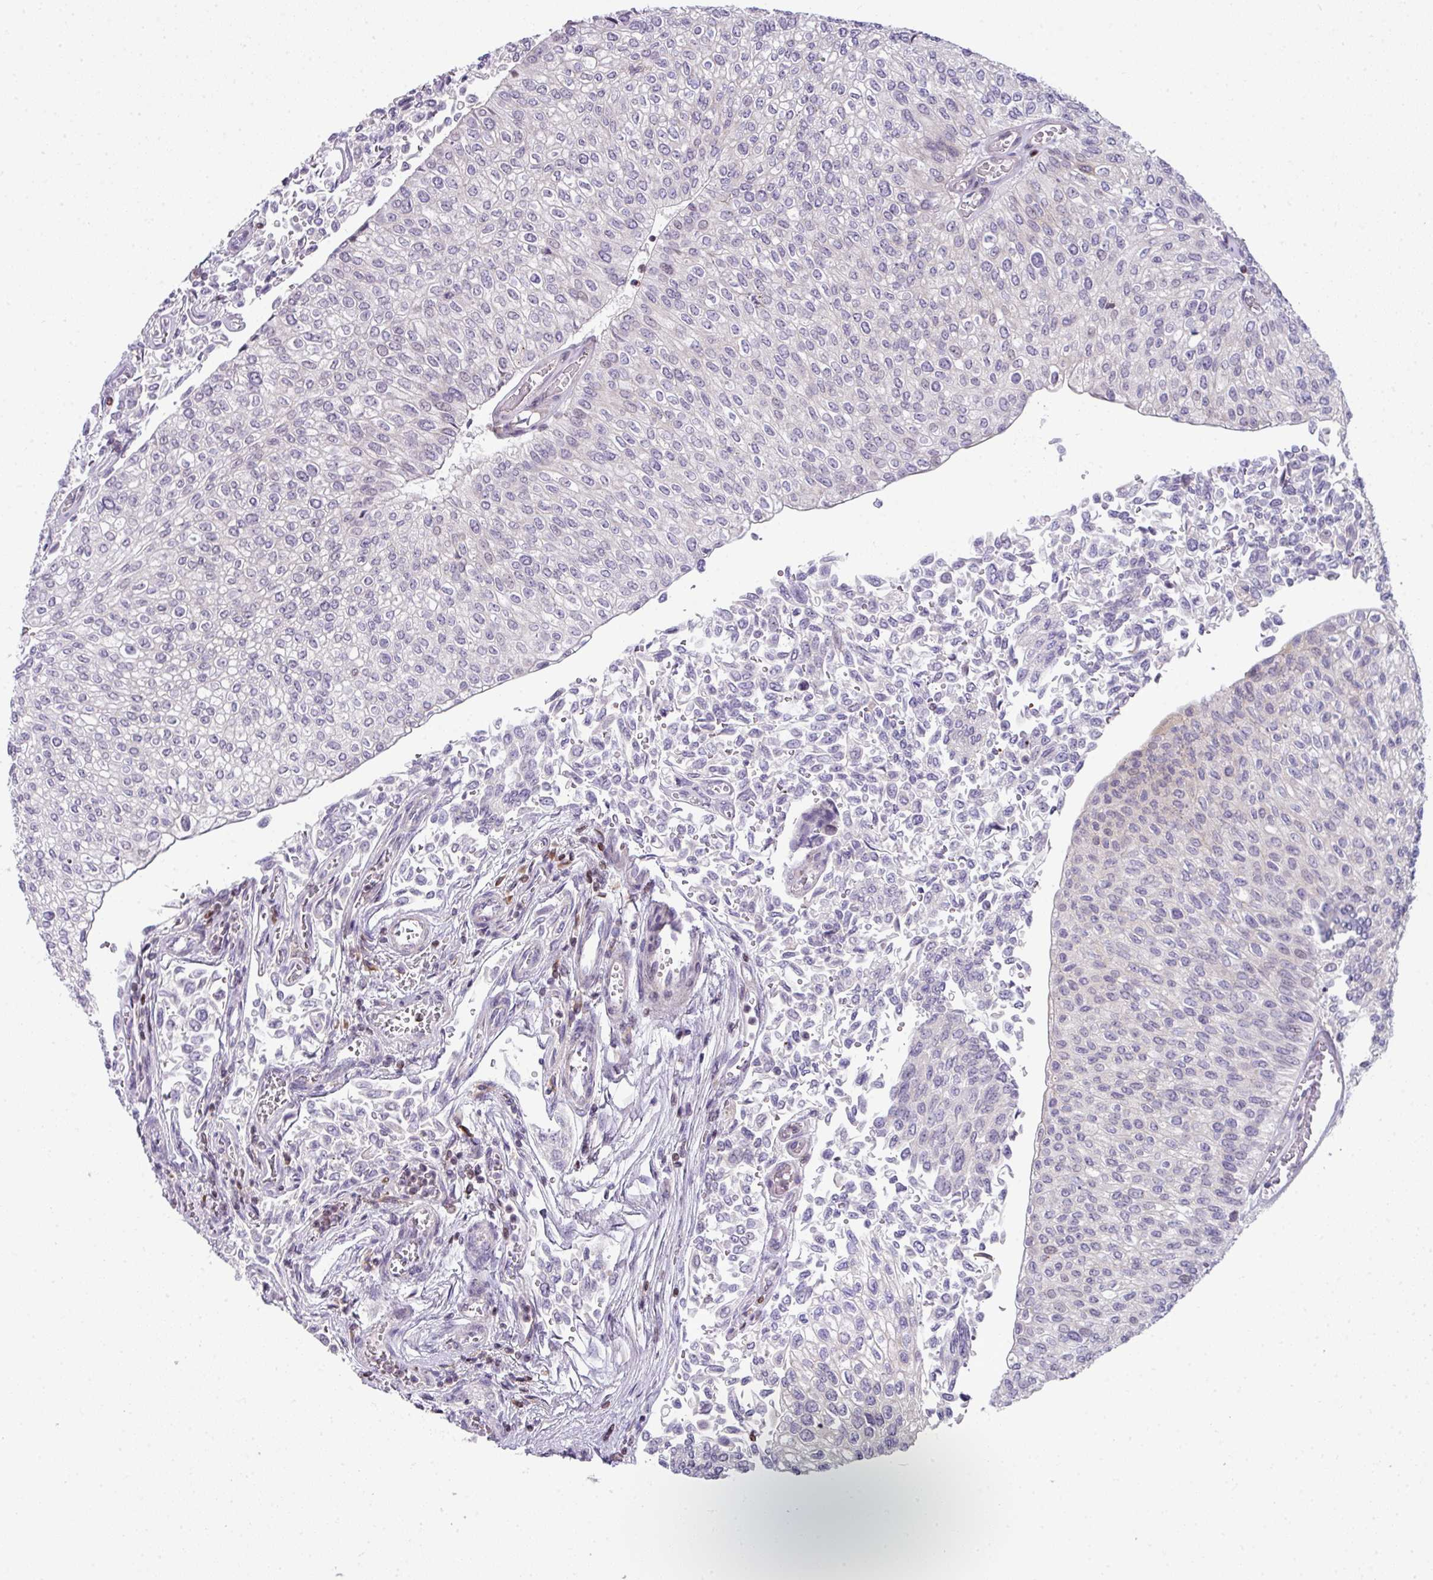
{"staining": {"intensity": "negative", "quantity": "none", "location": "none"}, "tissue": "urothelial cancer", "cell_type": "Tumor cells", "image_type": "cancer", "snomed": [{"axis": "morphology", "description": "Urothelial carcinoma, NOS"}, {"axis": "topography", "description": "Urinary bladder"}], "caption": "Human urothelial cancer stained for a protein using IHC shows no expression in tumor cells.", "gene": "STAT5A", "patient": {"sex": "male", "age": 59}}